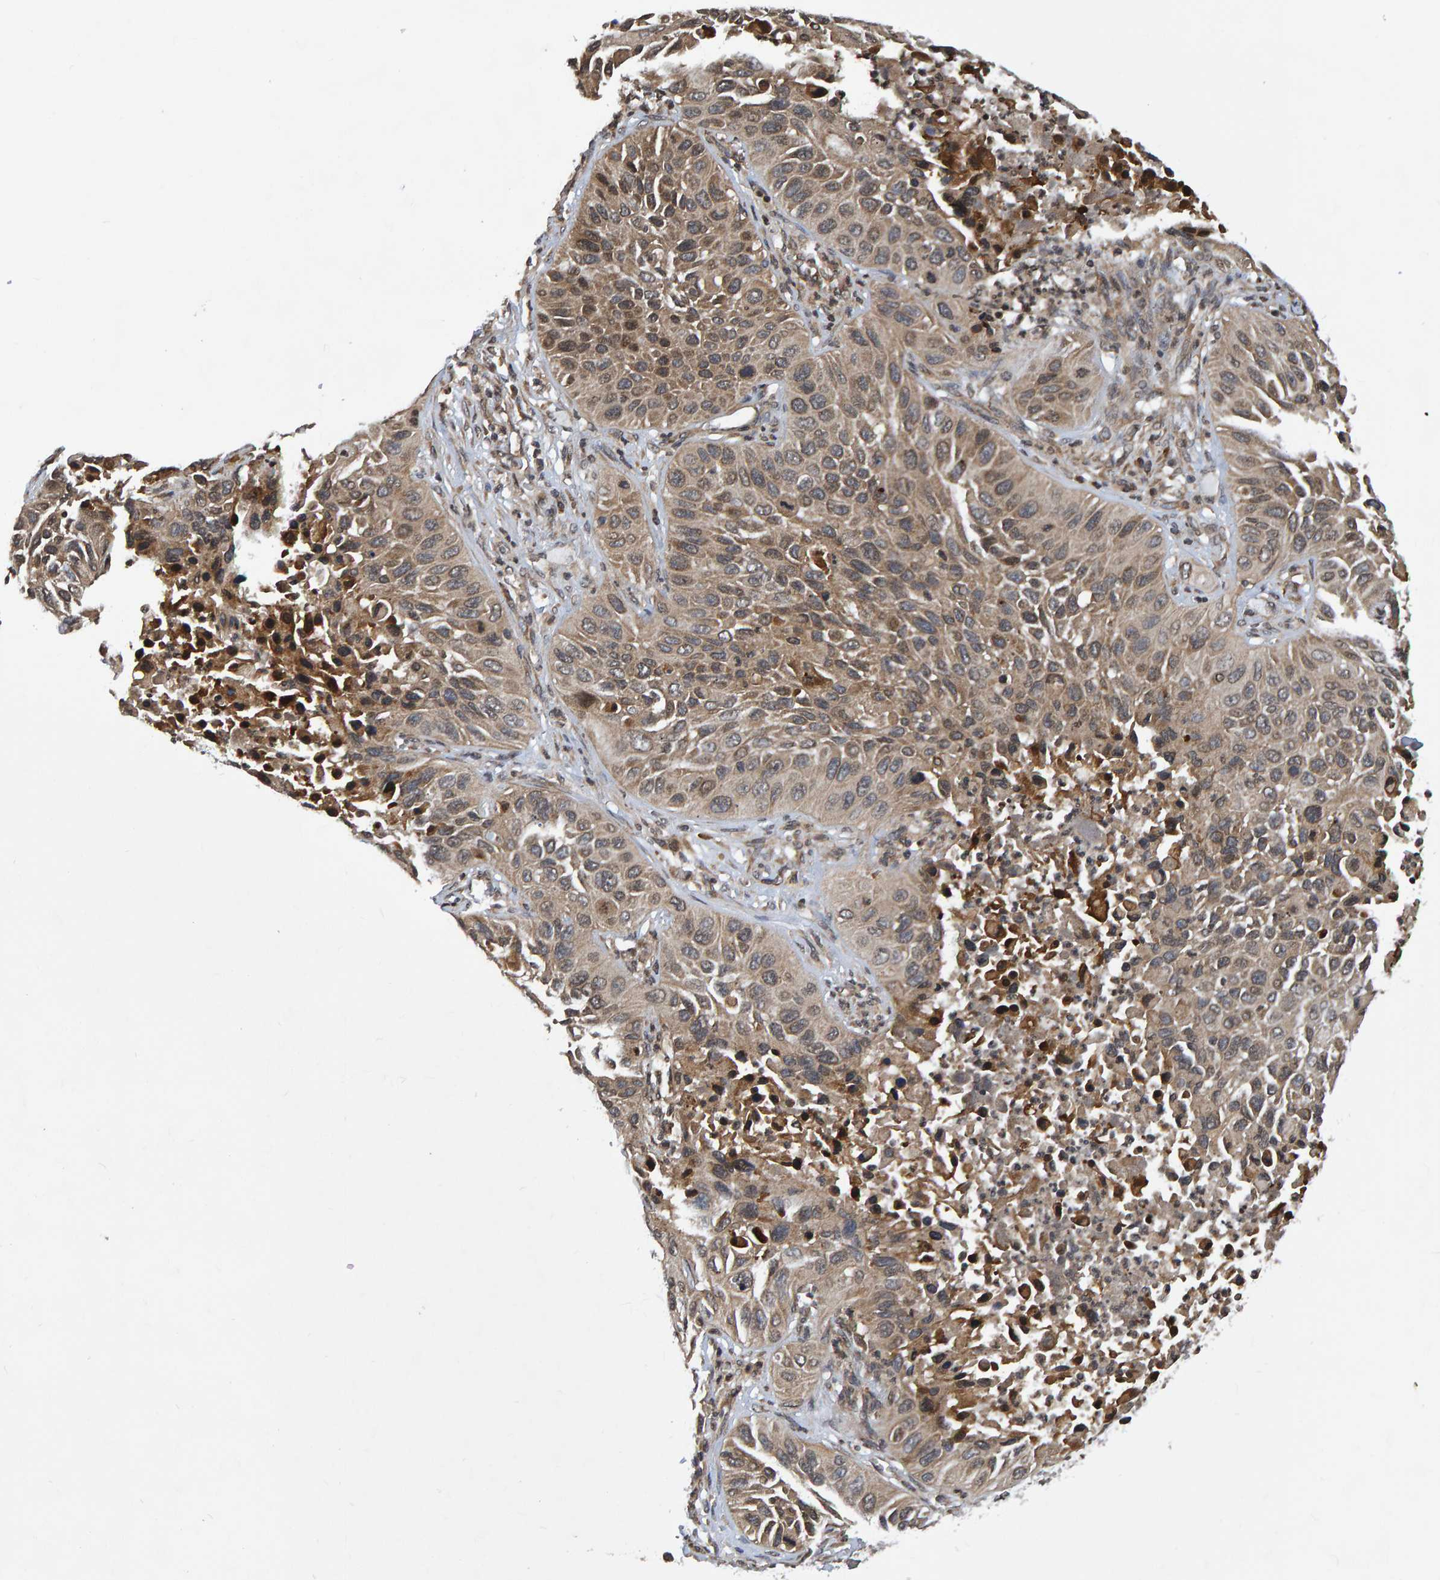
{"staining": {"intensity": "weak", "quantity": ">75%", "location": "cytoplasmic/membranous"}, "tissue": "lung cancer", "cell_type": "Tumor cells", "image_type": "cancer", "snomed": [{"axis": "morphology", "description": "Squamous cell carcinoma, NOS"}, {"axis": "topography", "description": "Lung"}], "caption": "Immunohistochemical staining of human squamous cell carcinoma (lung) reveals low levels of weak cytoplasmic/membranous protein expression in about >75% of tumor cells.", "gene": "GAB2", "patient": {"sex": "female", "age": 76}}